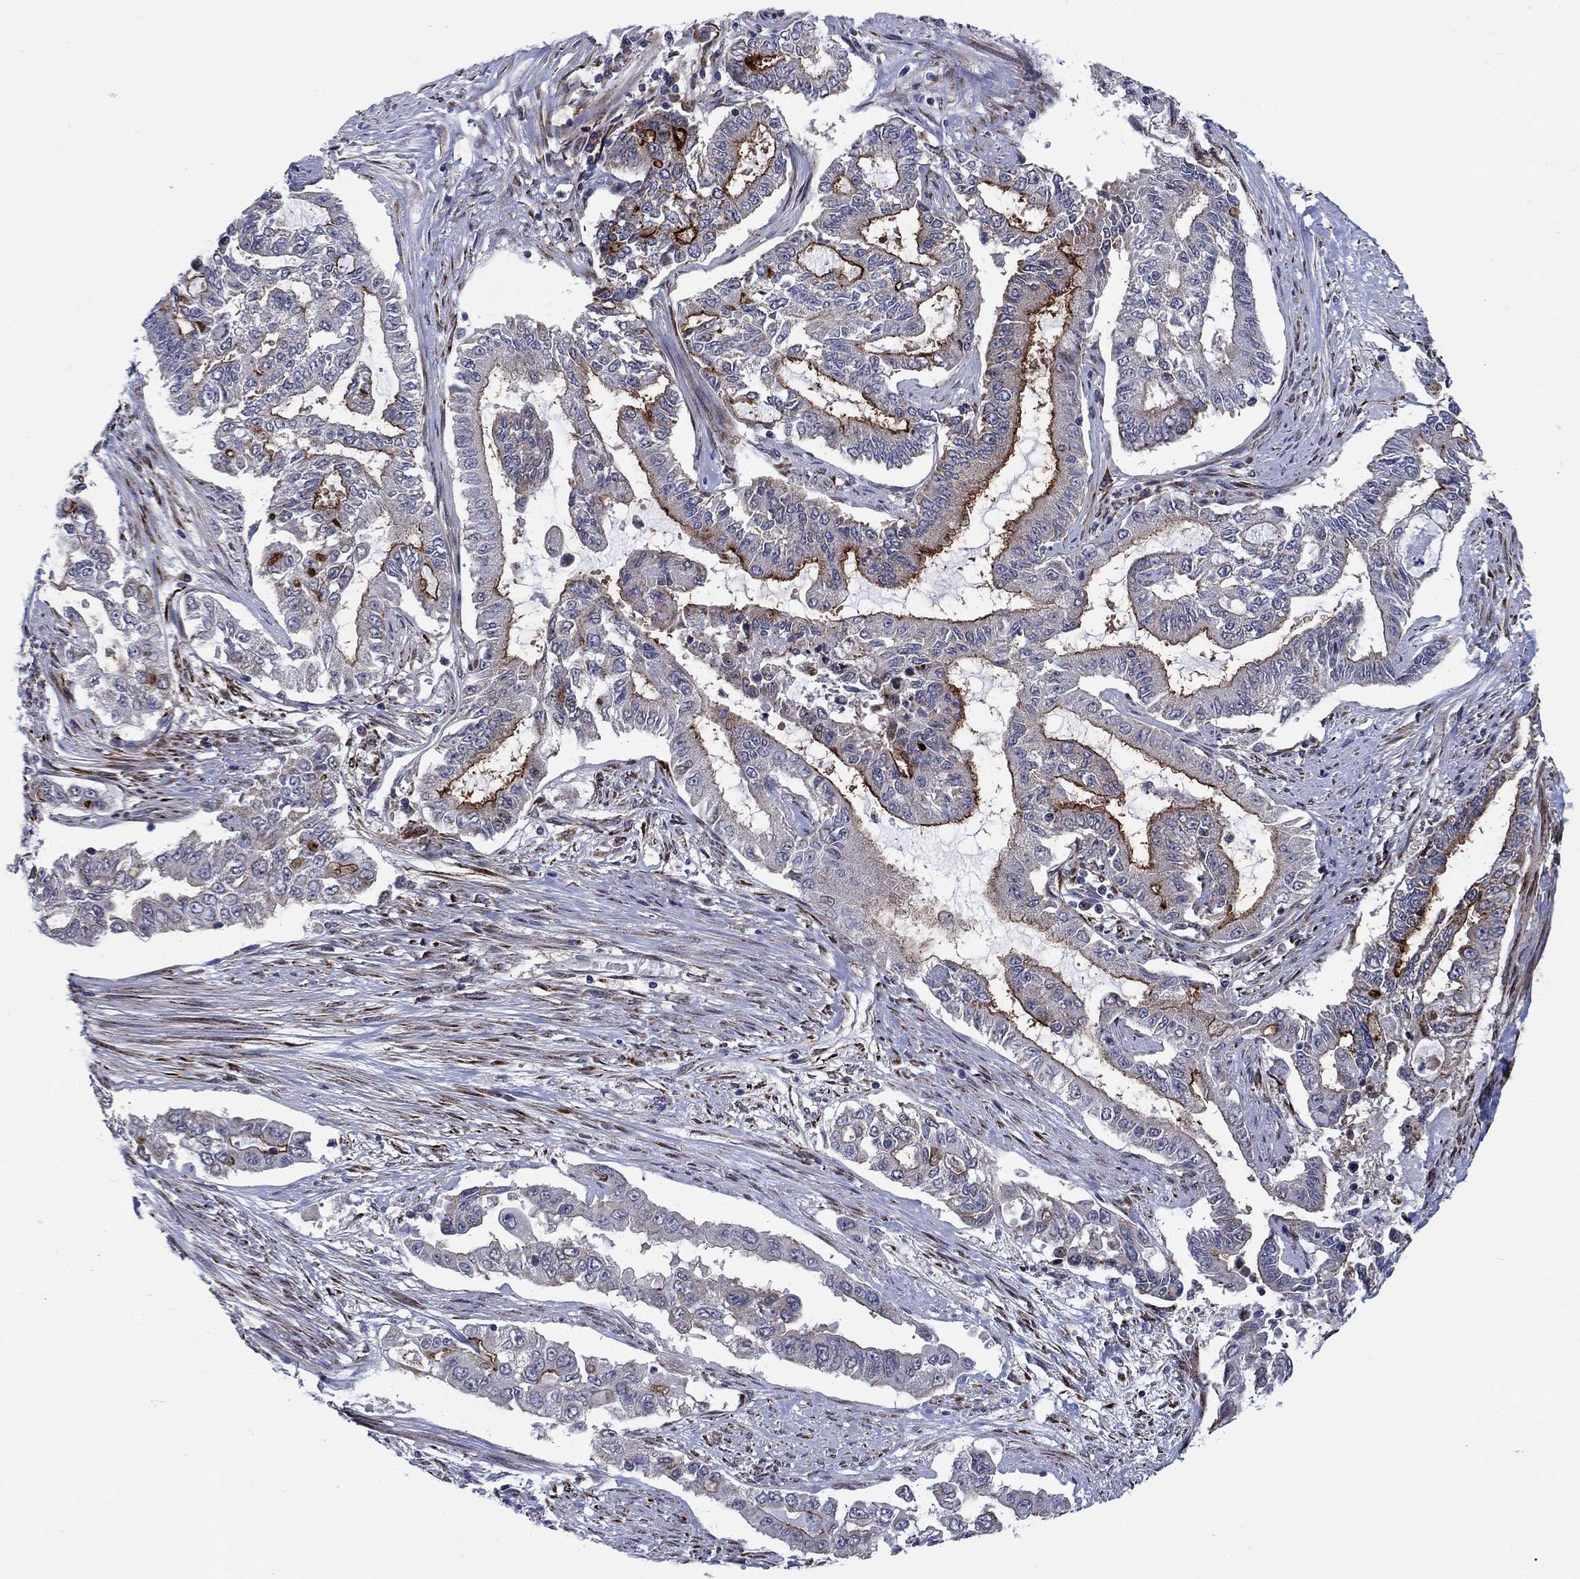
{"staining": {"intensity": "strong", "quantity": "<25%", "location": "cytoplasmic/membranous"}, "tissue": "endometrial cancer", "cell_type": "Tumor cells", "image_type": "cancer", "snomed": [{"axis": "morphology", "description": "Adenocarcinoma, NOS"}, {"axis": "topography", "description": "Uterus"}], "caption": "Immunohistochemical staining of endometrial cancer reveals medium levels of strong cytoplasmic/membranous protein staining in about <25% of tumor cells.", "gene": "SLC35F2", "patient": {"sex": "female", "age": 59}}